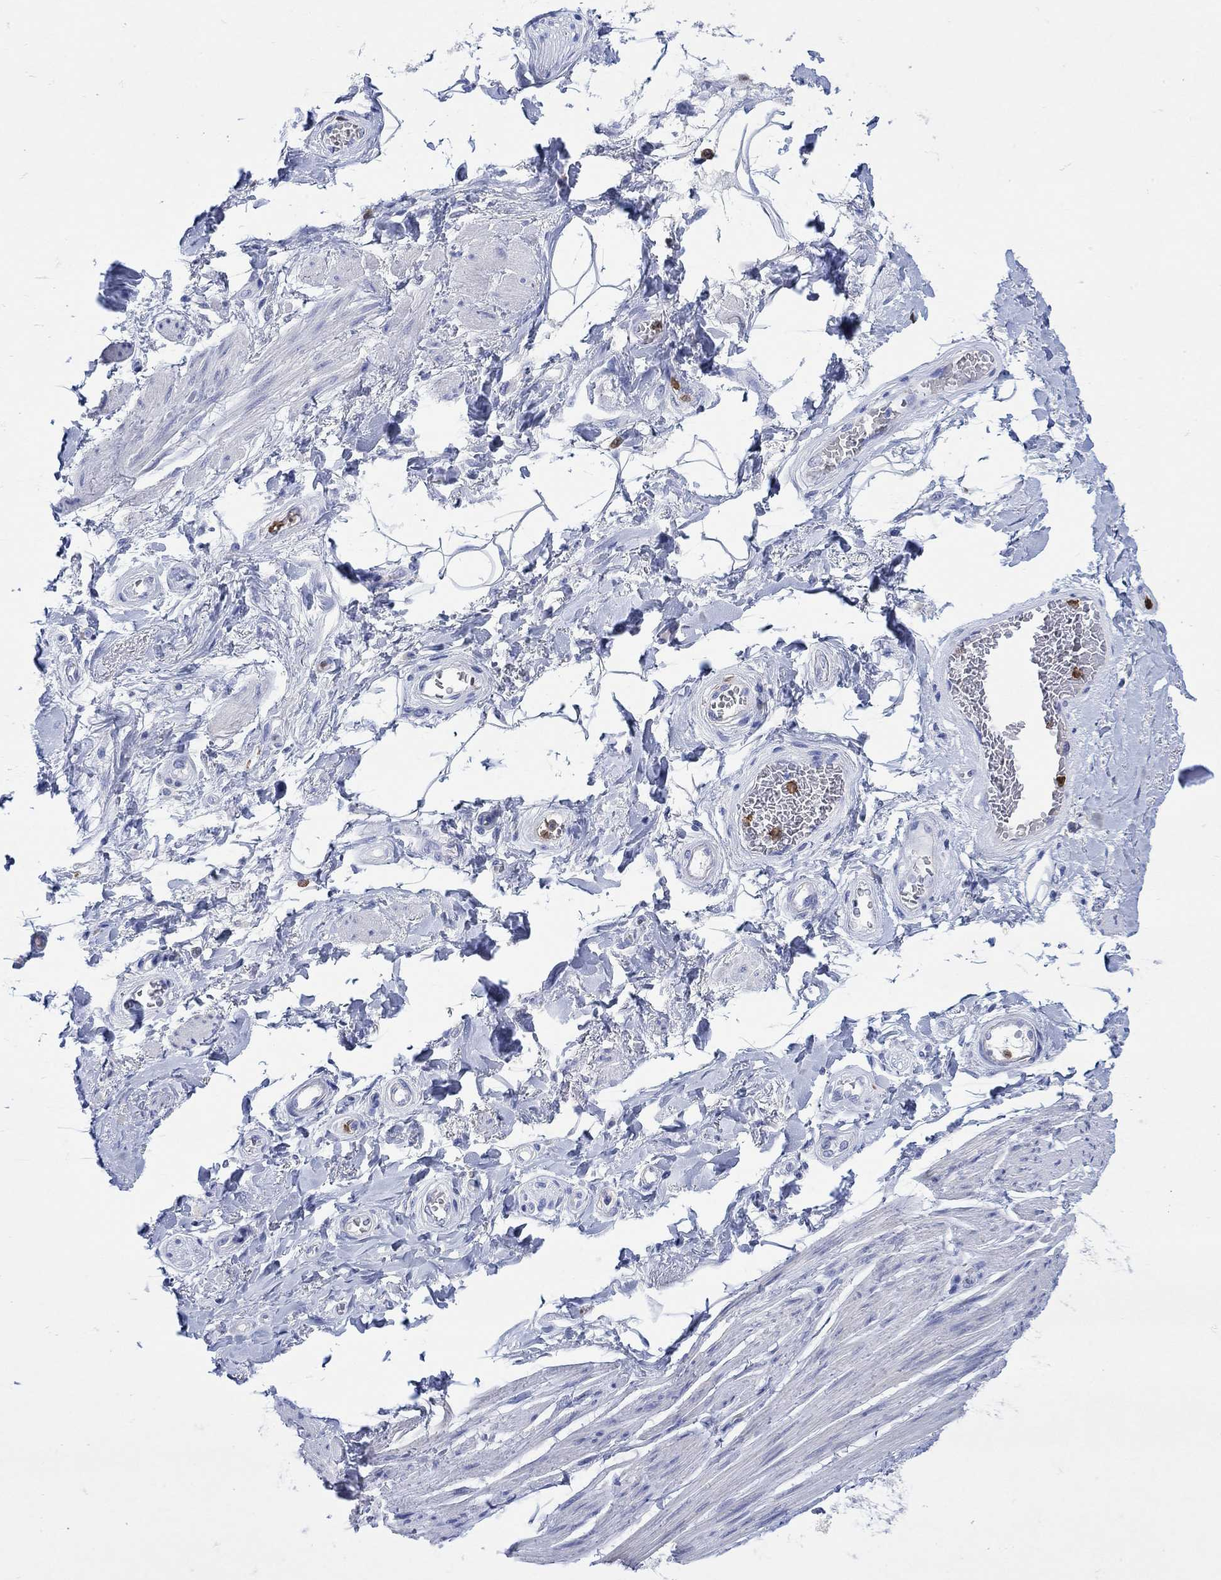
{"staining": {"intensity": "negative", "quantity": "none", "location": "none"}, "tissue": "adipose tissue", "cell_type": "Adipocytes", "image_type": "normal", "snomed": [{"axis": "morphology", "description": "Normal tissue, NOS"}, {"axis": "topography", "description": "Skeletal muscle"}, {"axis": "topography", "description": "Anal"}, {"axis": "topography", "description": "Peripheral nerve tissue"}], "caption": "DAB (3,3'-diaminobenzidine) immunohistochemical staining of unremarkable adipose tissue exhibits no significant expression in adipocytes.", "gene": "LINGO3", "patient": {"sex": "male", "age": 53}}